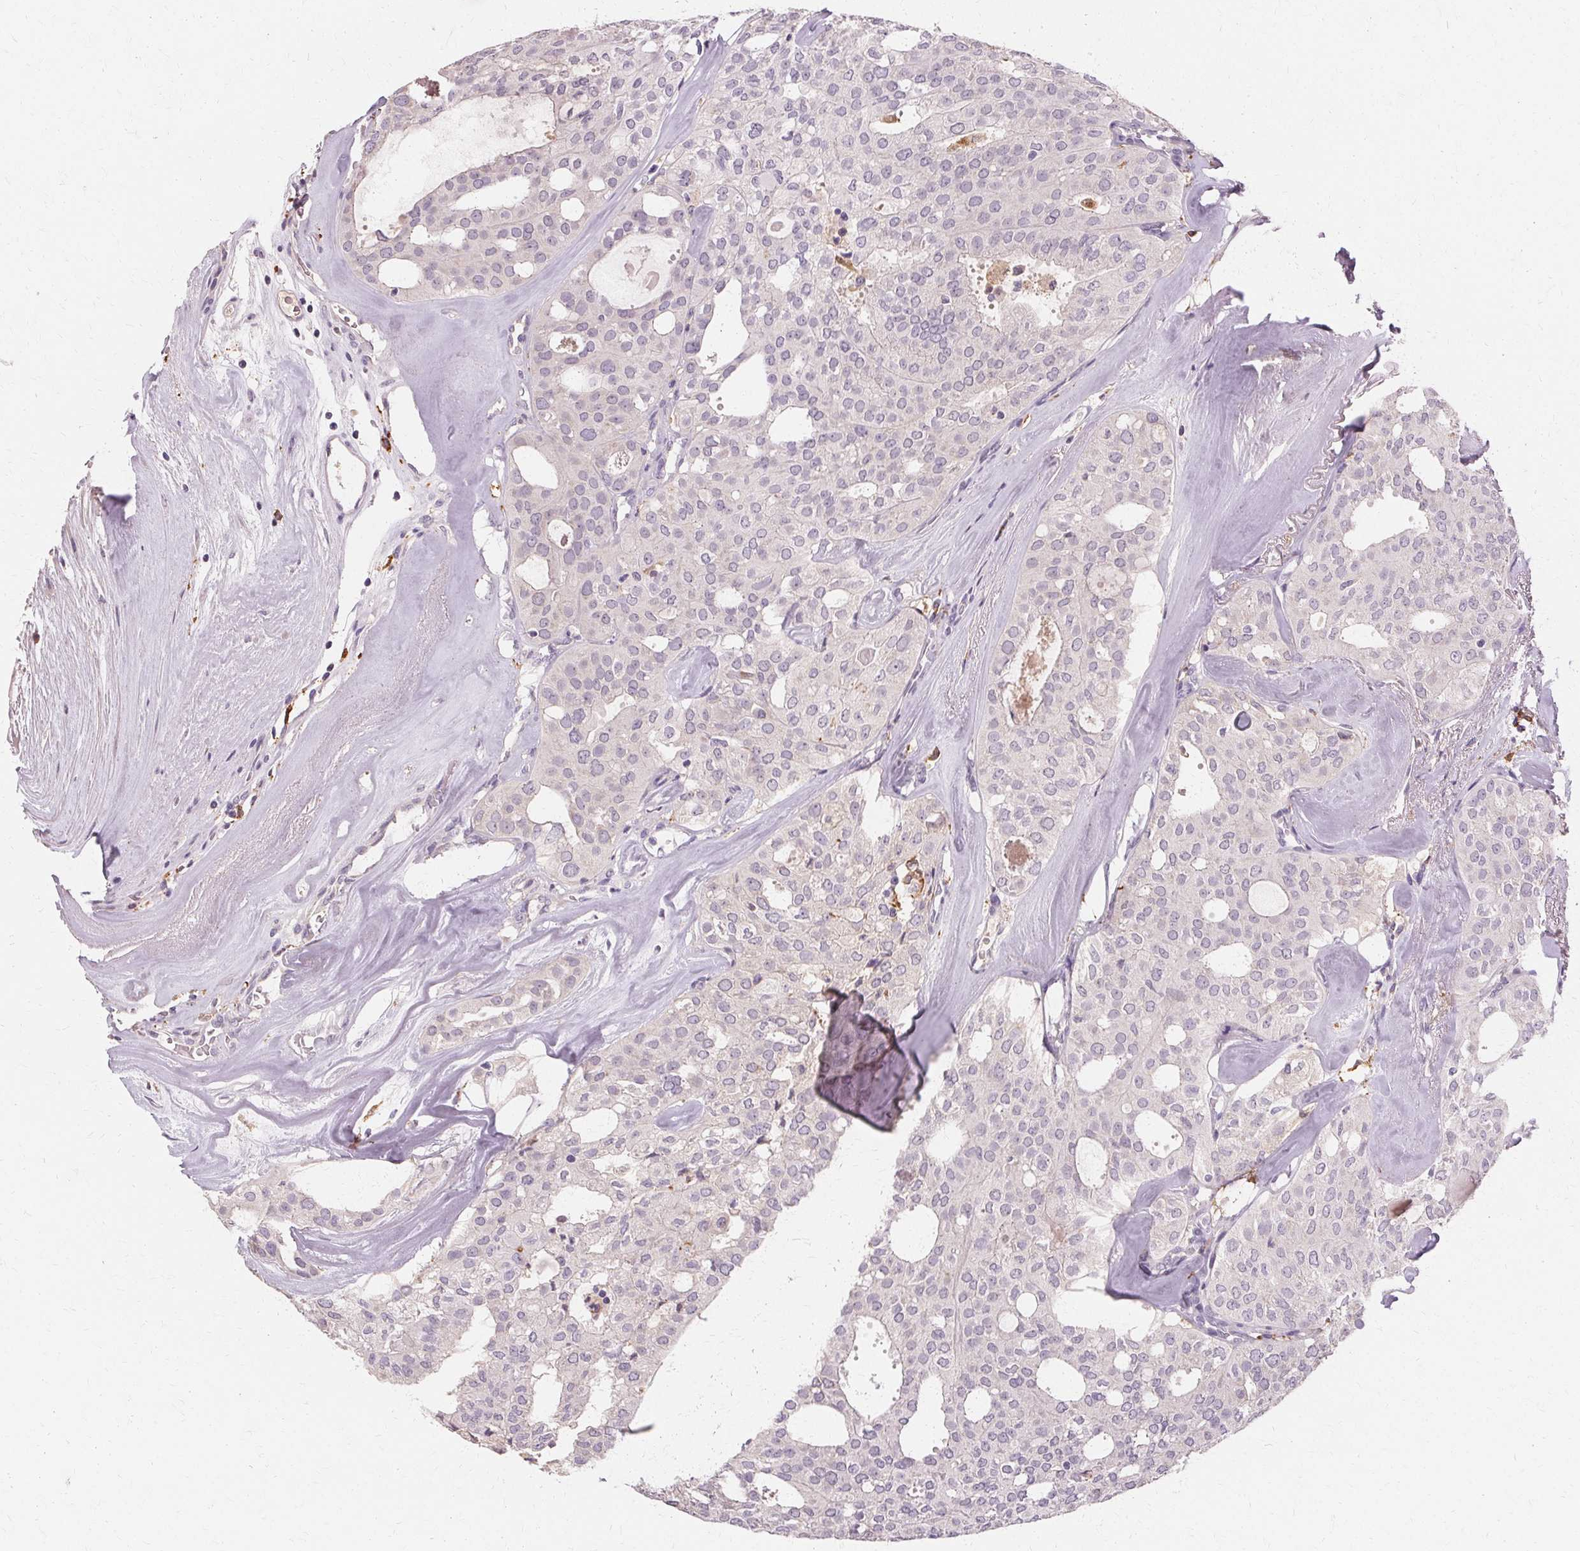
{"staining": {"intensity": "negative", "quantity": "none", "location": "none"}, "tissue": "thyroid cancer", "cell_type": "Tumor cells", "image_type": "cancer", "snomed": [{"axis": "morphology", "description": "Follicular adenoma carcinoma, NOS"}, {"axis": "topography", "description": "Thyroid gland"}], "caption": "Tumor cells are negative for protein expression in human follicular adenoma carcinoma (thyroid). (Brightfield microscopy of DAB (3,3'-diaminobenzidine) IHC at high magnification).", "gene": "IFNGR1", "patient": {"sex": "male", "age": 75}}